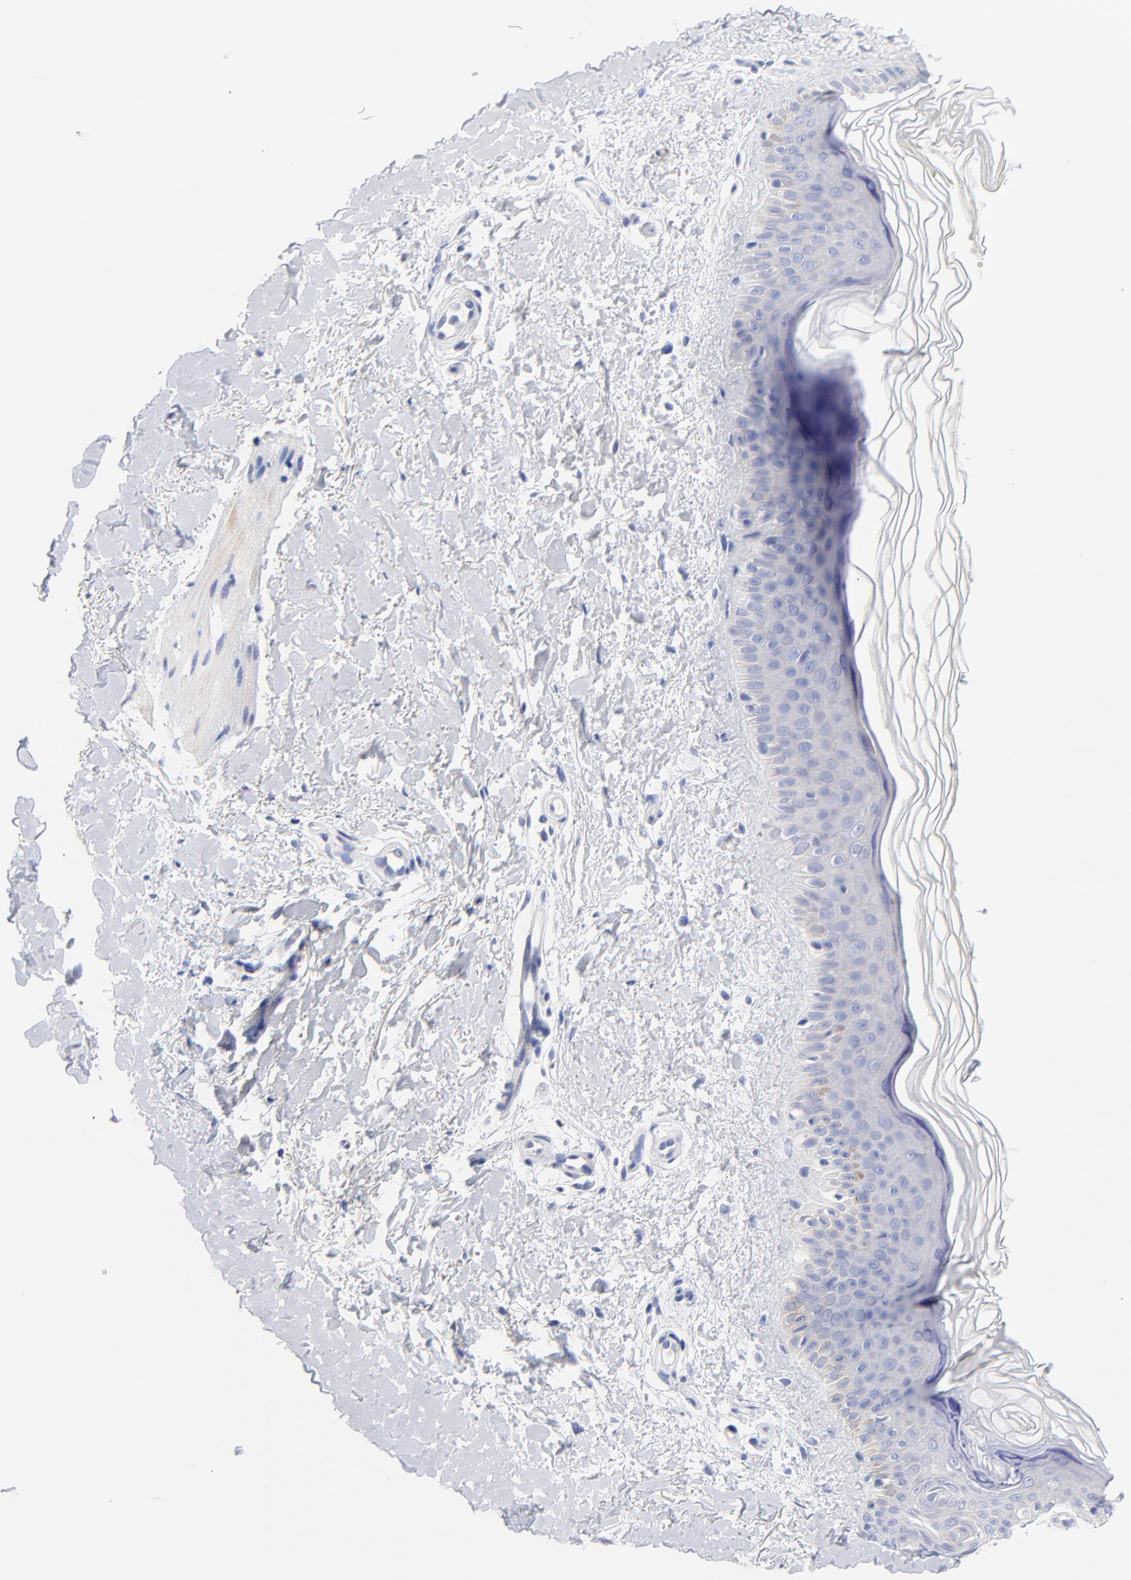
{"staining": {"intensity": "negative", "quantity": "none", "location": "none"}, "tissue": "skin", "cell_type": "Fibroblasts", "image_type": "normal", "snomed": [{"axis": "morphology", "description": "Normal tissue, NOS"}, {"axis": "topography", "description": "Skin"}], "caption": "IHC image of unremarkable skin: human skin stained with DAB (3,3'-diaminobenzidine) demonstrates no significant protein positivity in fibroblasts.", "gene": "FBXO10", "patient": {"sex": "female", "age": 19}}